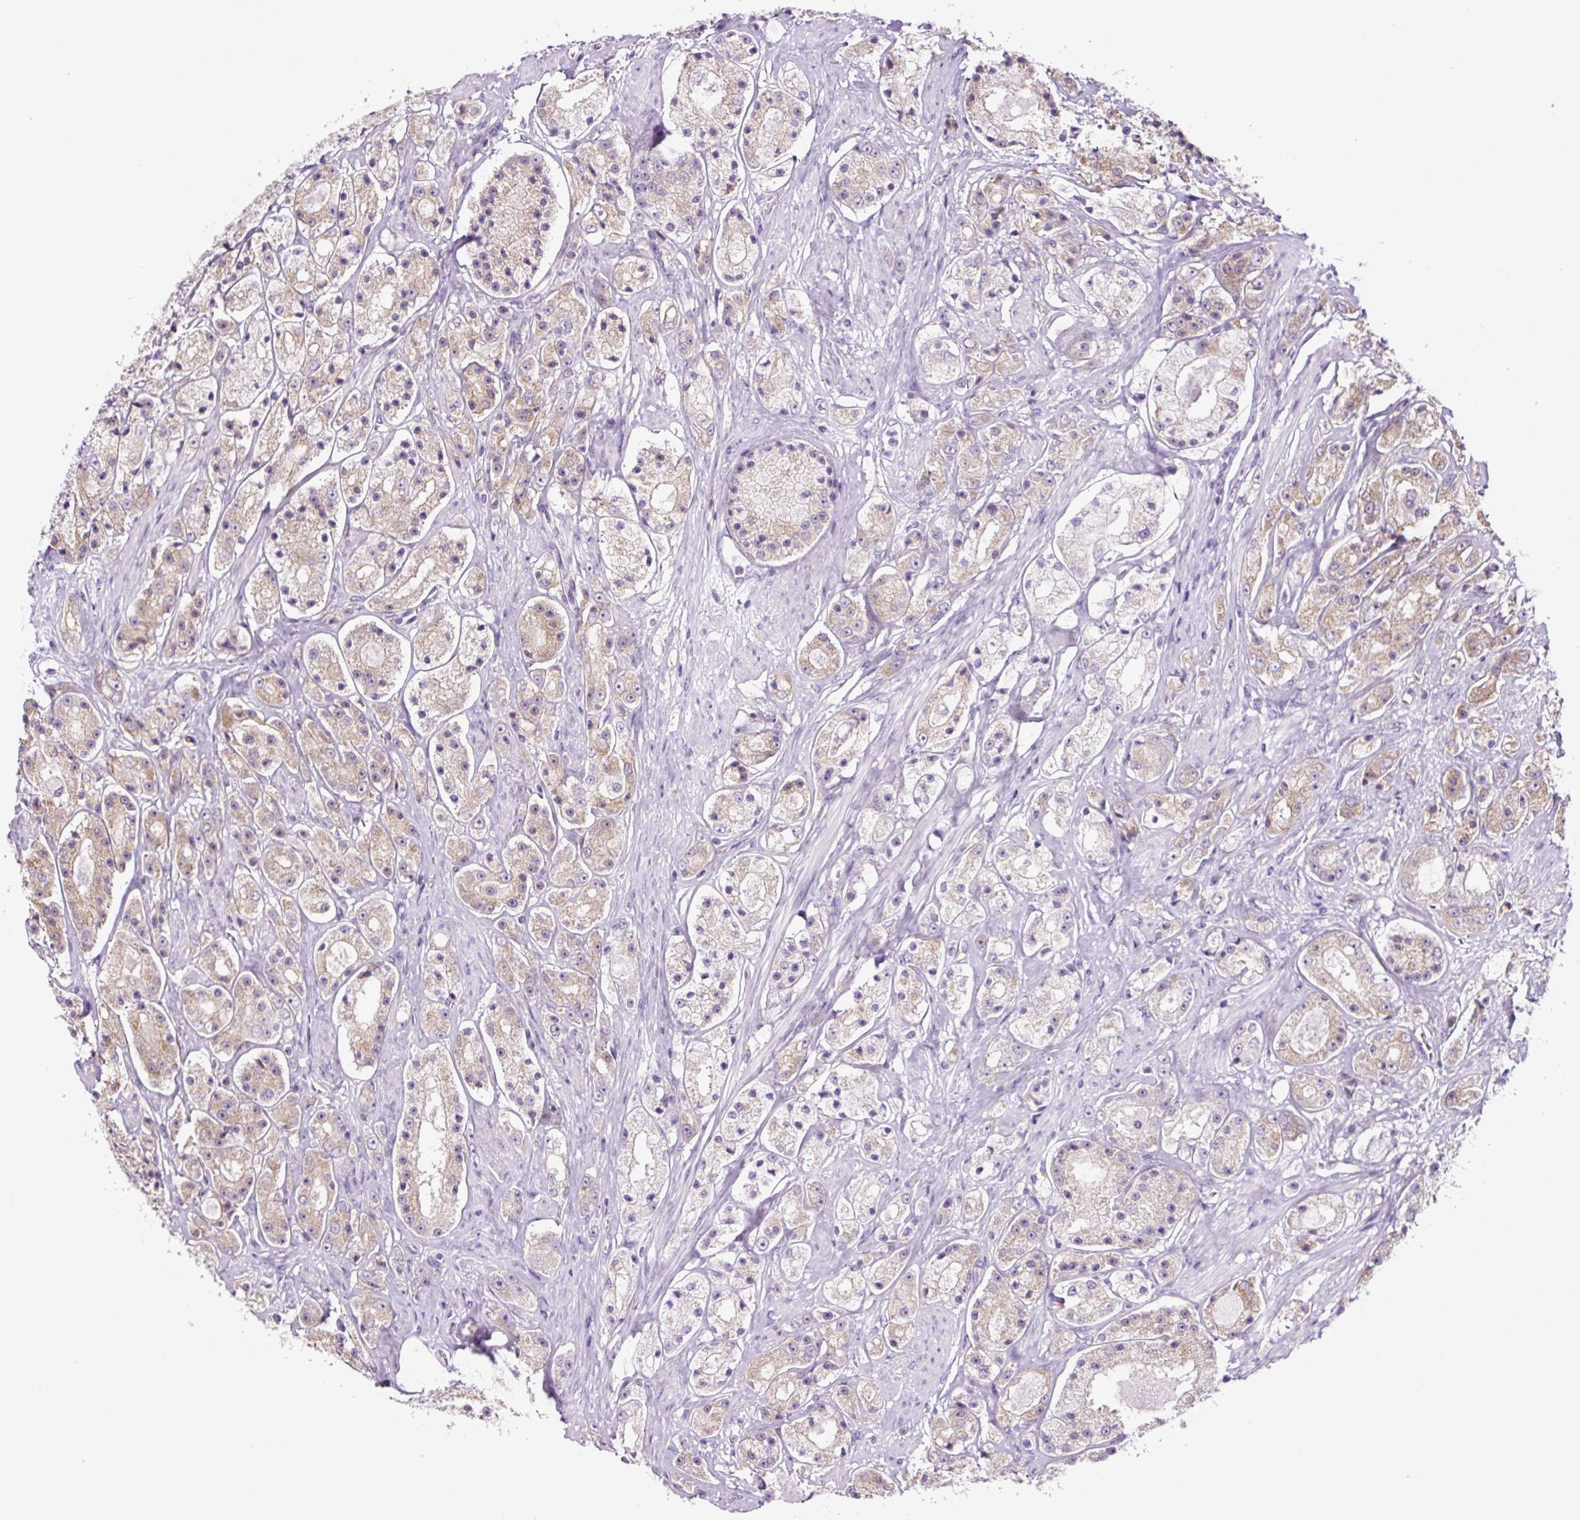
{"staining": {"intensity": "weak", "quantity": "25%-75%", "location": "cytoplasmic/membranous"}, "tissue": "prostate cancer", "cell_type": "Tumor cells", "image_type": "cancer", "snomed": [{"axis": "morphology", "description": "Adenocarcinoma, High grade"}, {"axis": "topography", "description": "Prostate"}], "caption": "IHC micrograph of neoplastic tissue: human prostate cancer stained using immunohistochemistry (IHC) shows low levels of weak protein expression localized specifically in the cytoplasmic/membranous of tumor cells, appearing as a cytoplasmic/membranous brown color.", "gene": "GORASP1", "patient": {"sex": "male", "age": 67}}